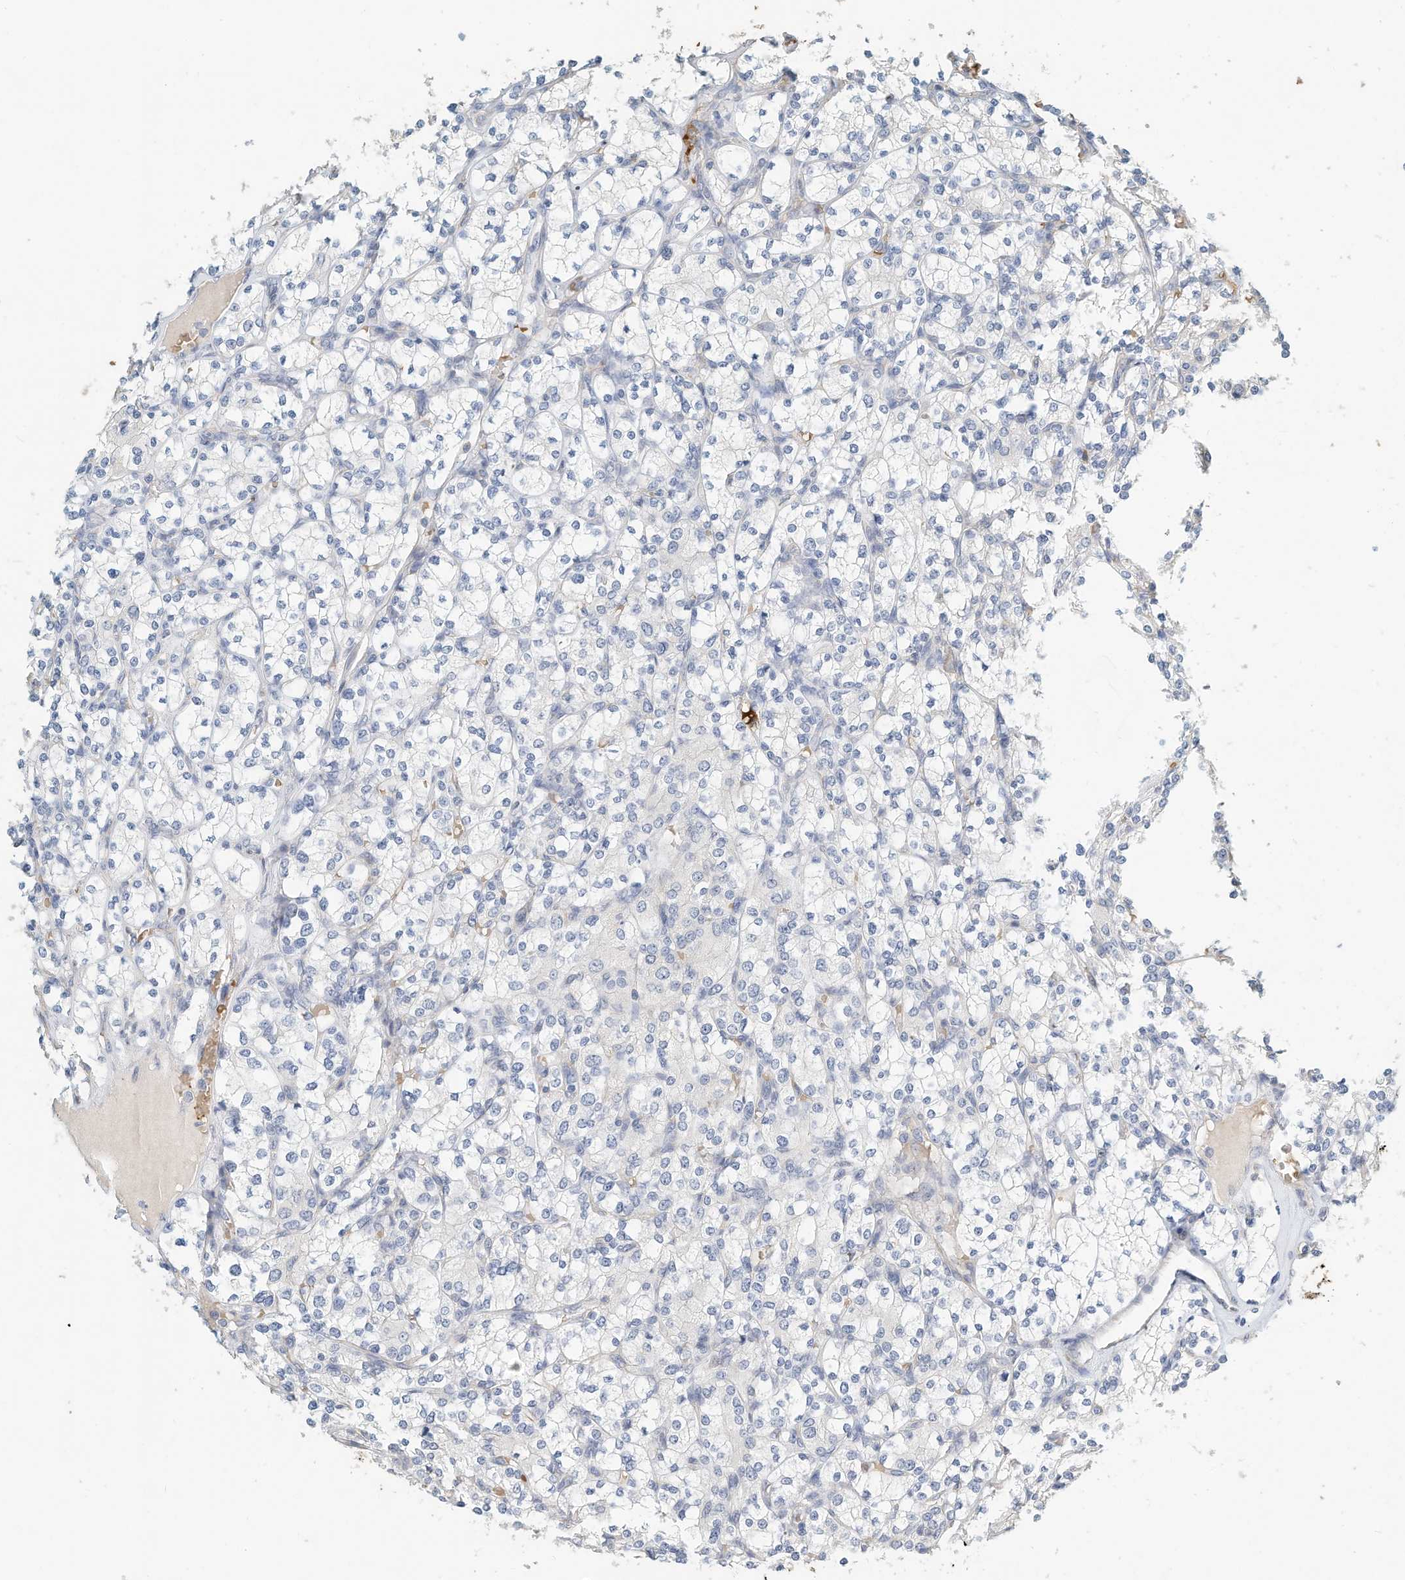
{"staining": {"intensity": "negative", "quantity": "none", "location": "none"}, "tissue": "renal cancer", "cell_type": "Tumor cells", "image_type": "cancer", "snomed": [{"axis": "morphology", "description": "Adenocarcinoma, NOS"}, {"axis": "topography", "description": "Kidney"}], "caption": "Tumor cells are negative for protein expression in human renal cancer. (Stains: DAB immunohistochemistry with hematoxylin counter stain, Microscopy: brightfield microscopy at high magnification).", "gene": "RCAN3", "patient": {"sex": "male", "age": 77}}